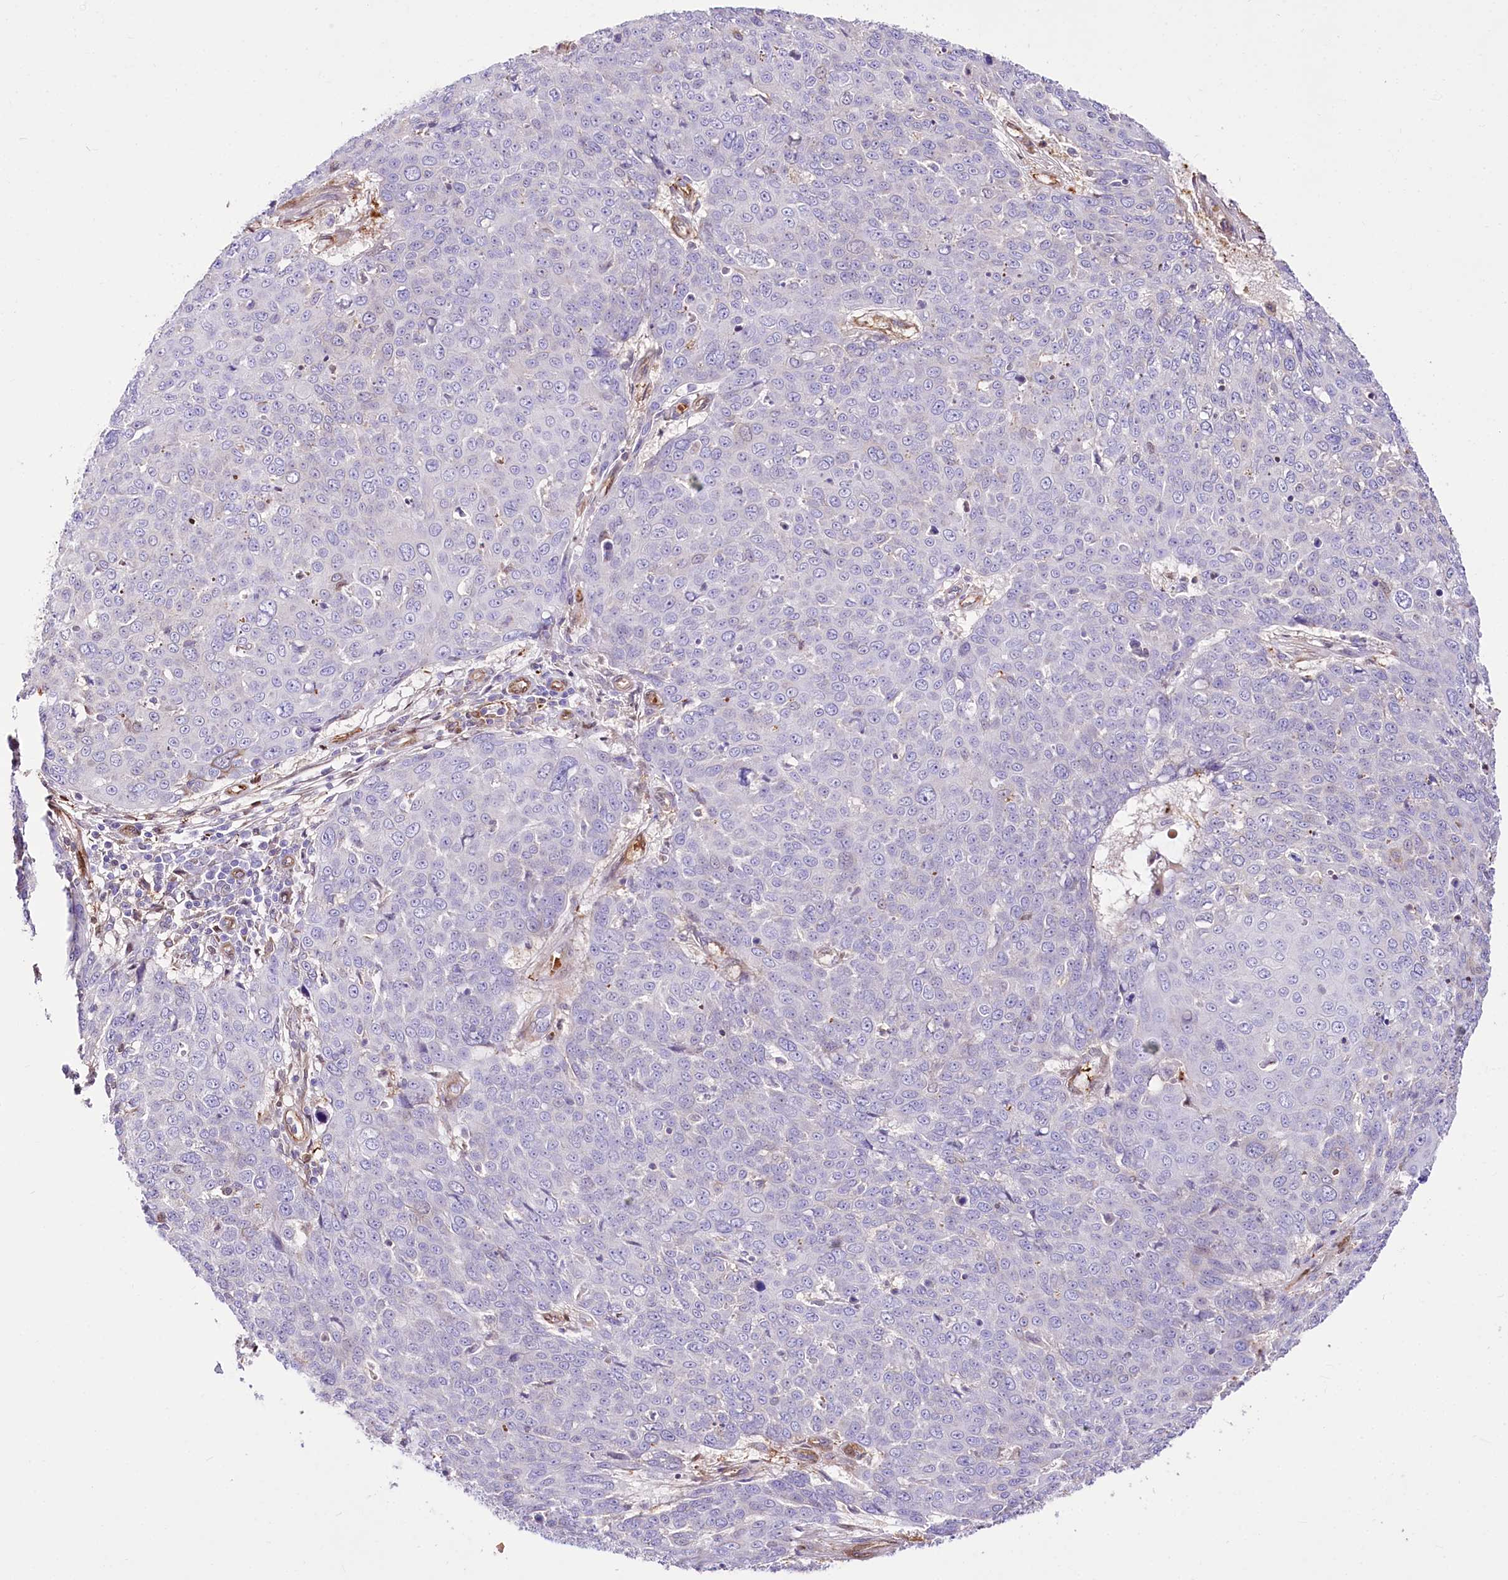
{"staining": {"intensity": "negative", "quantity": "none", "location": "none"}, "tissue": "skin cancer", "cell_type": "Tumor cells", "image_type": "cancer", "snomed": [{"axis": "morphology", "description": "Squamous cell carcinoma, NOS"}, {"axis": "topography", "description": "Skin"}], "caption": "High power microscopy micrograph of an immunohistochemistry (IHC) micrograph of squamous cell carcinoma (skin), revealing no significant staining in tumor cells. (DAB (3,3'-diaminobenzidine) immunohistochemistry, high magnification).", "gene": "PTMS", "patient": {"sex": "male", "age": 71}}